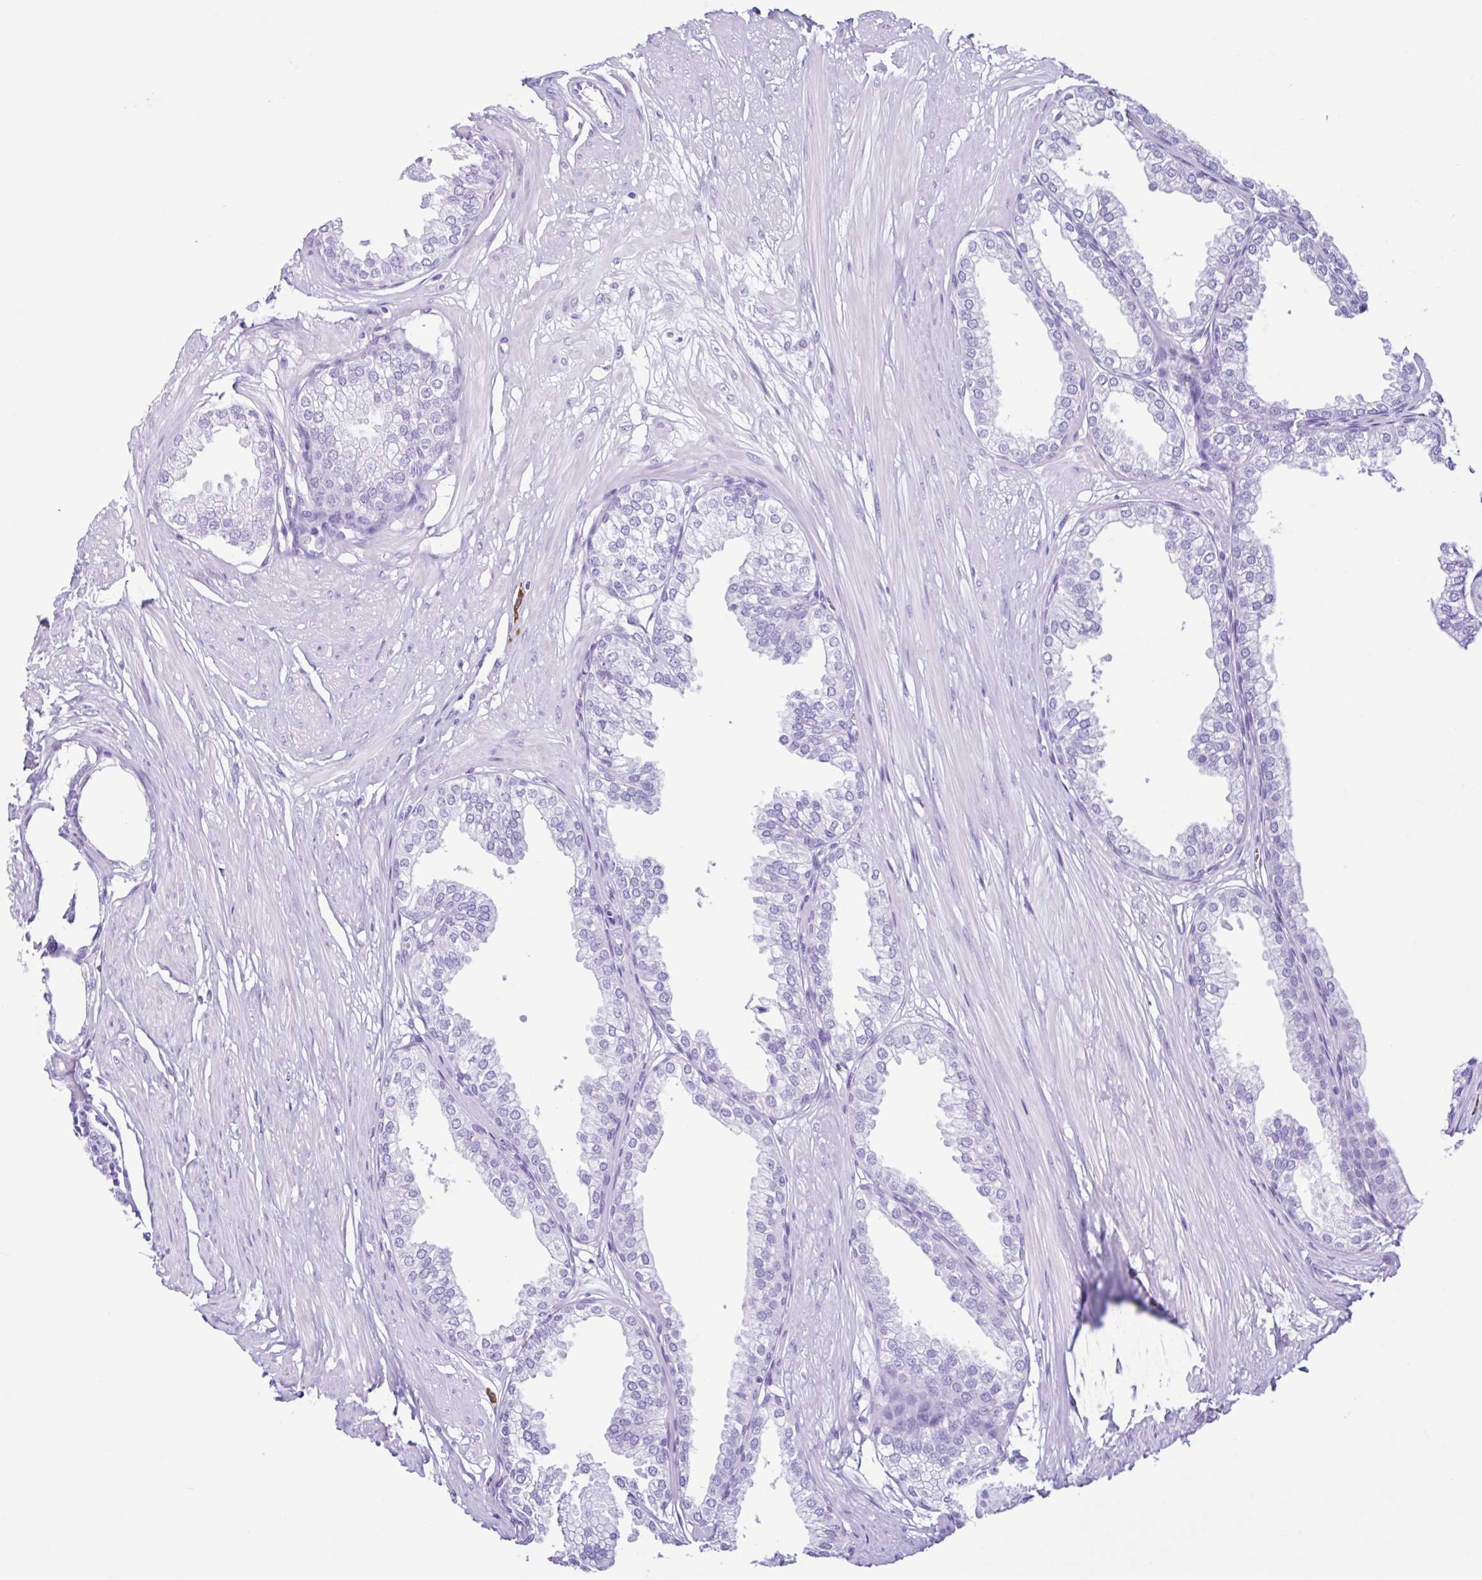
{"staining": {"intensity": "negative", "quantity": "none", "location": "none"}, "tissue": "prostate", "cell_type": "Glandular cells", "image_type": "normal", "snomed": [{"axis": "morphology", "description": "Normal tissue, NOS"}, {"axis": "topography", "description": "Prostate"}, {"axis": "topography", "description": "Peripheral nerve tissue"}], "caption": "This micrograph is of normal prostate stained with immunohistochemistry to label a protein in brown with the nuclei are counter-stained blue. There is no expression in glandular cells. (Immunohistochemistry (ihc), brightfield microscopy, high magnification).", "gene": "PIGF", "patient": {"sex": "male", "age": 55}}